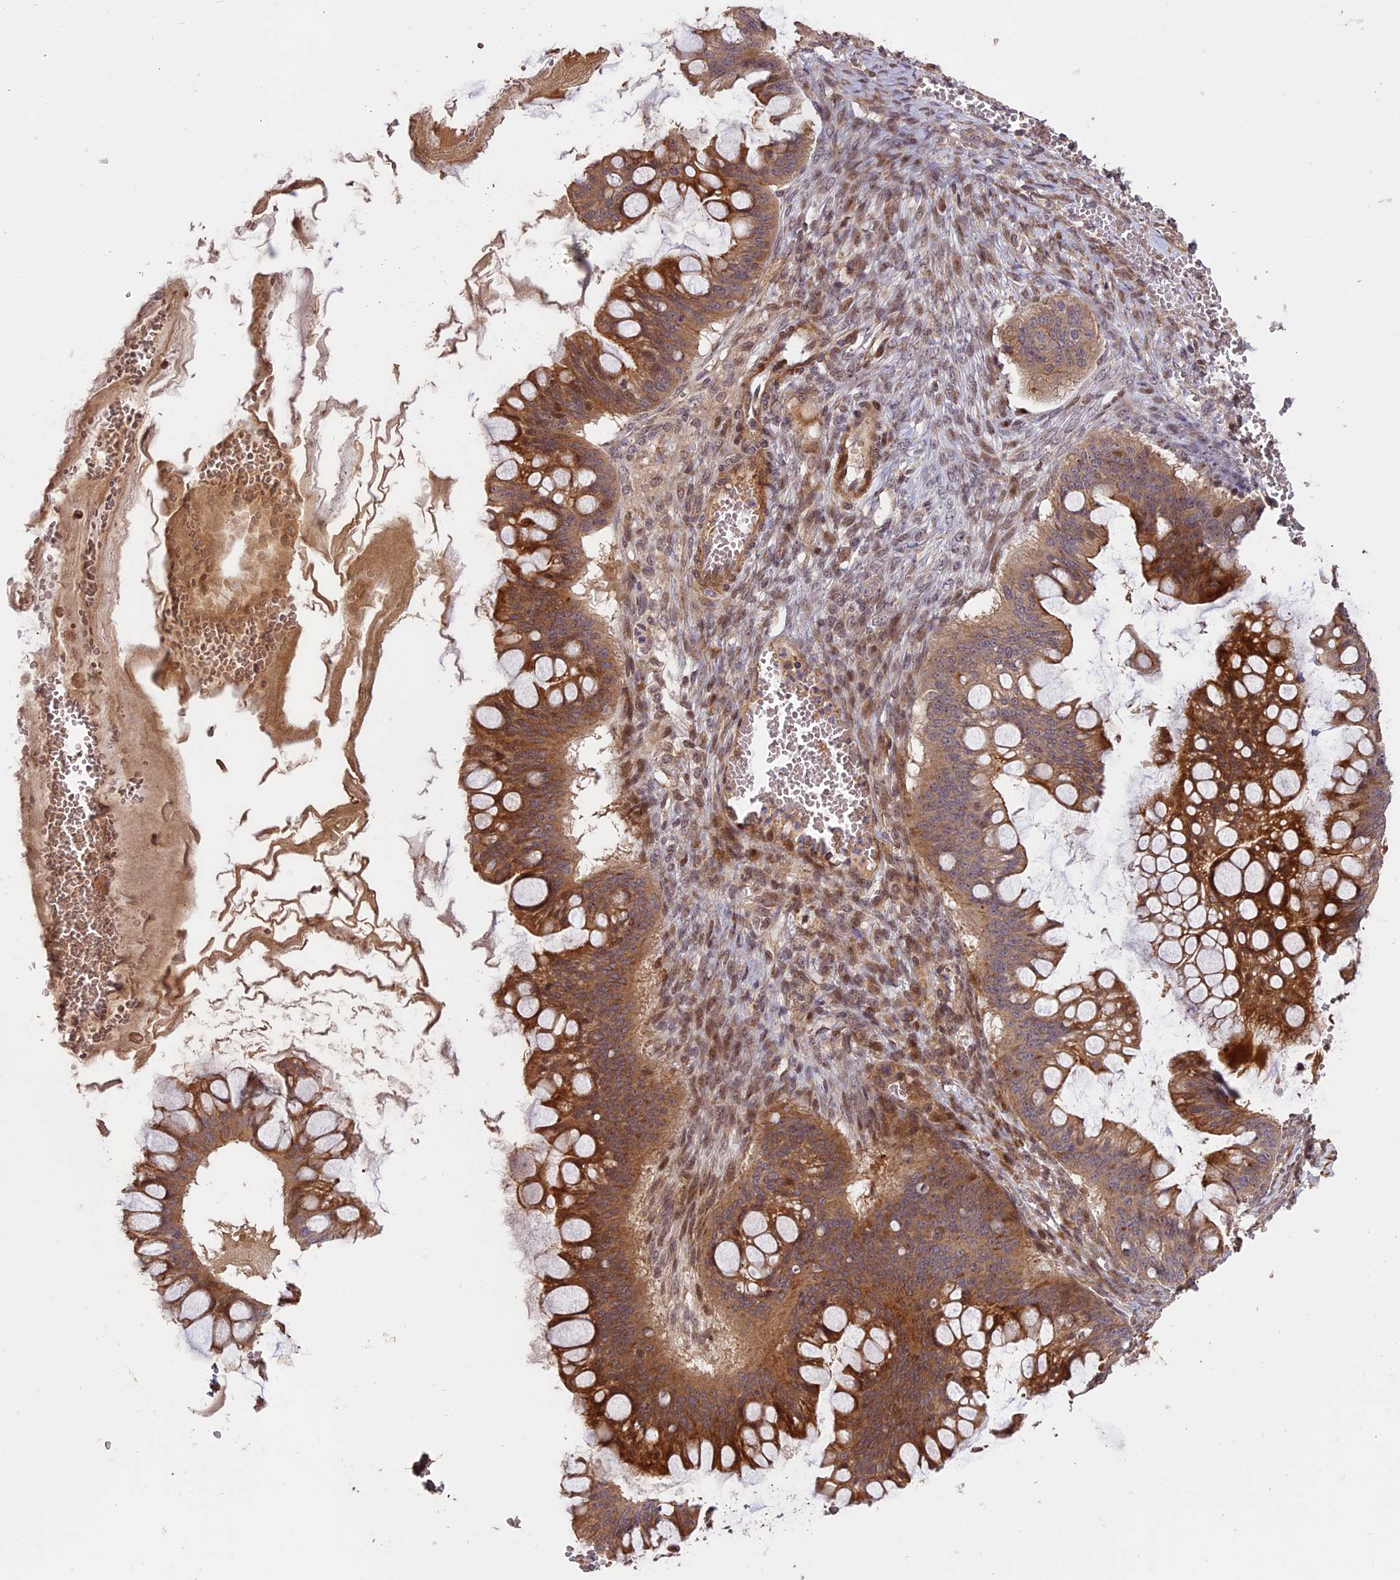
{"staining": {"intensity": "moderate", "quantity": ">75%", "location": "cytoplasmic/membranous"}, "tissue": "ovarian cancer", "cell_type": "Tumor cells", "image_type": "cancer", "snomed": [{"axis": "morphology", "description": "Cystadenocarcinoma, mucinous, NOS"}, {"axis": "topography", "description": "Ovary"}], "caption": "Immunohistochemistry (IHC) of ovarian mucinous cystadenocarcinoma shows medium levels of moderate cytoplasmic/membranous staining in about >75% of tumor cells. (IHC, brightfield microscopy, high magnification).", "gene": "ENHO", "patient": {"sex": "female", "age": 73}}